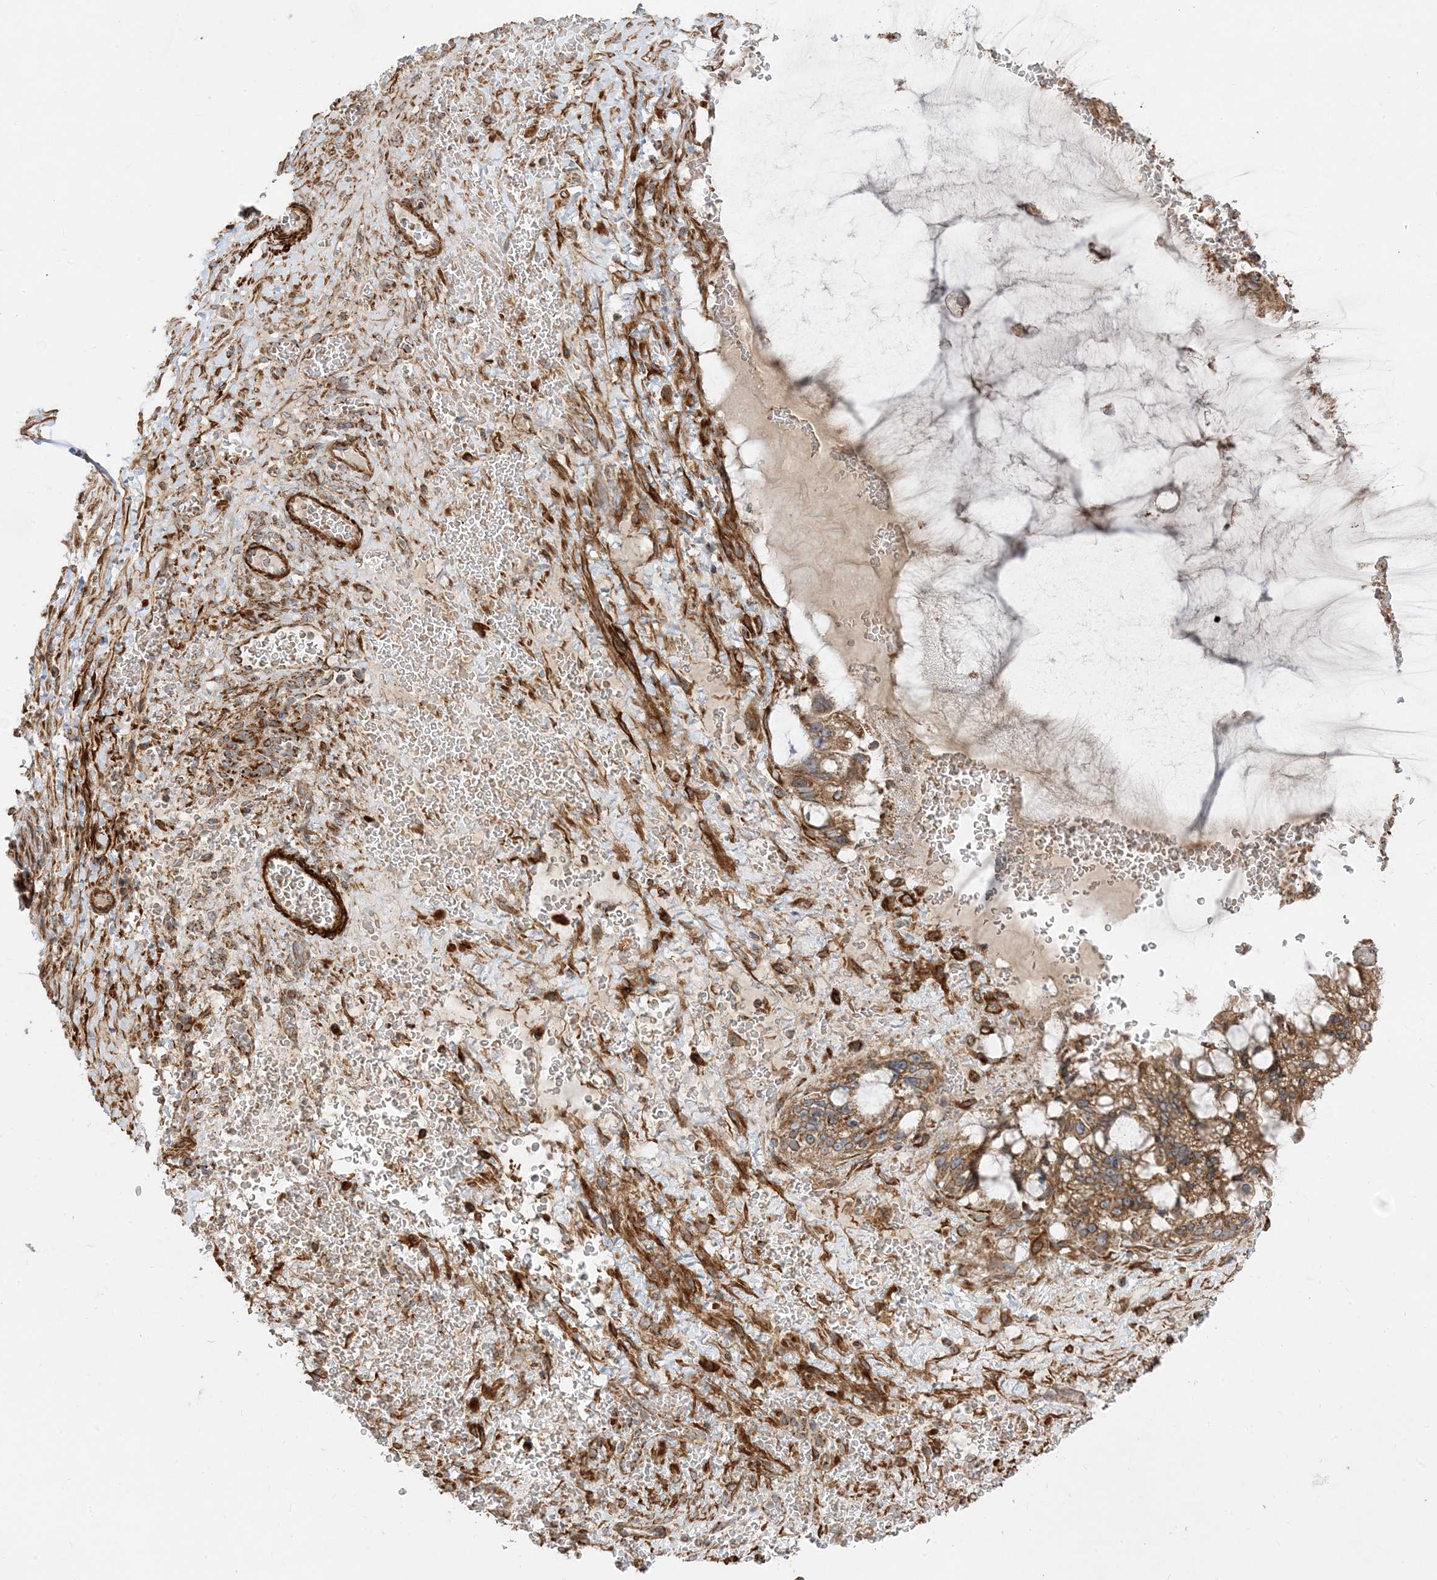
{"staining": {"intensity": "moderate", "quantity": ">75%", "location": "cytoplasmic/membranous"}, "tissue": "ovarian cancer", "cell_type": "Tumor cells", "image_type": "cancer", "snomed": [{"axis": "morphology", "description": "Cystadenocarcinoma, mucinous, NOS"}, {"axis": "topography", "description": "Ovary"}], "caption": "Ovarian mucinous cystadenocarcinoma tissue demonstrates moderate cytoplasmic/membranous positivity in approximately >75% of tumor cells, visualized by immunohistochemistry.", "gene": "AARS2", "patient": {"sex": "female", "age": 37}}